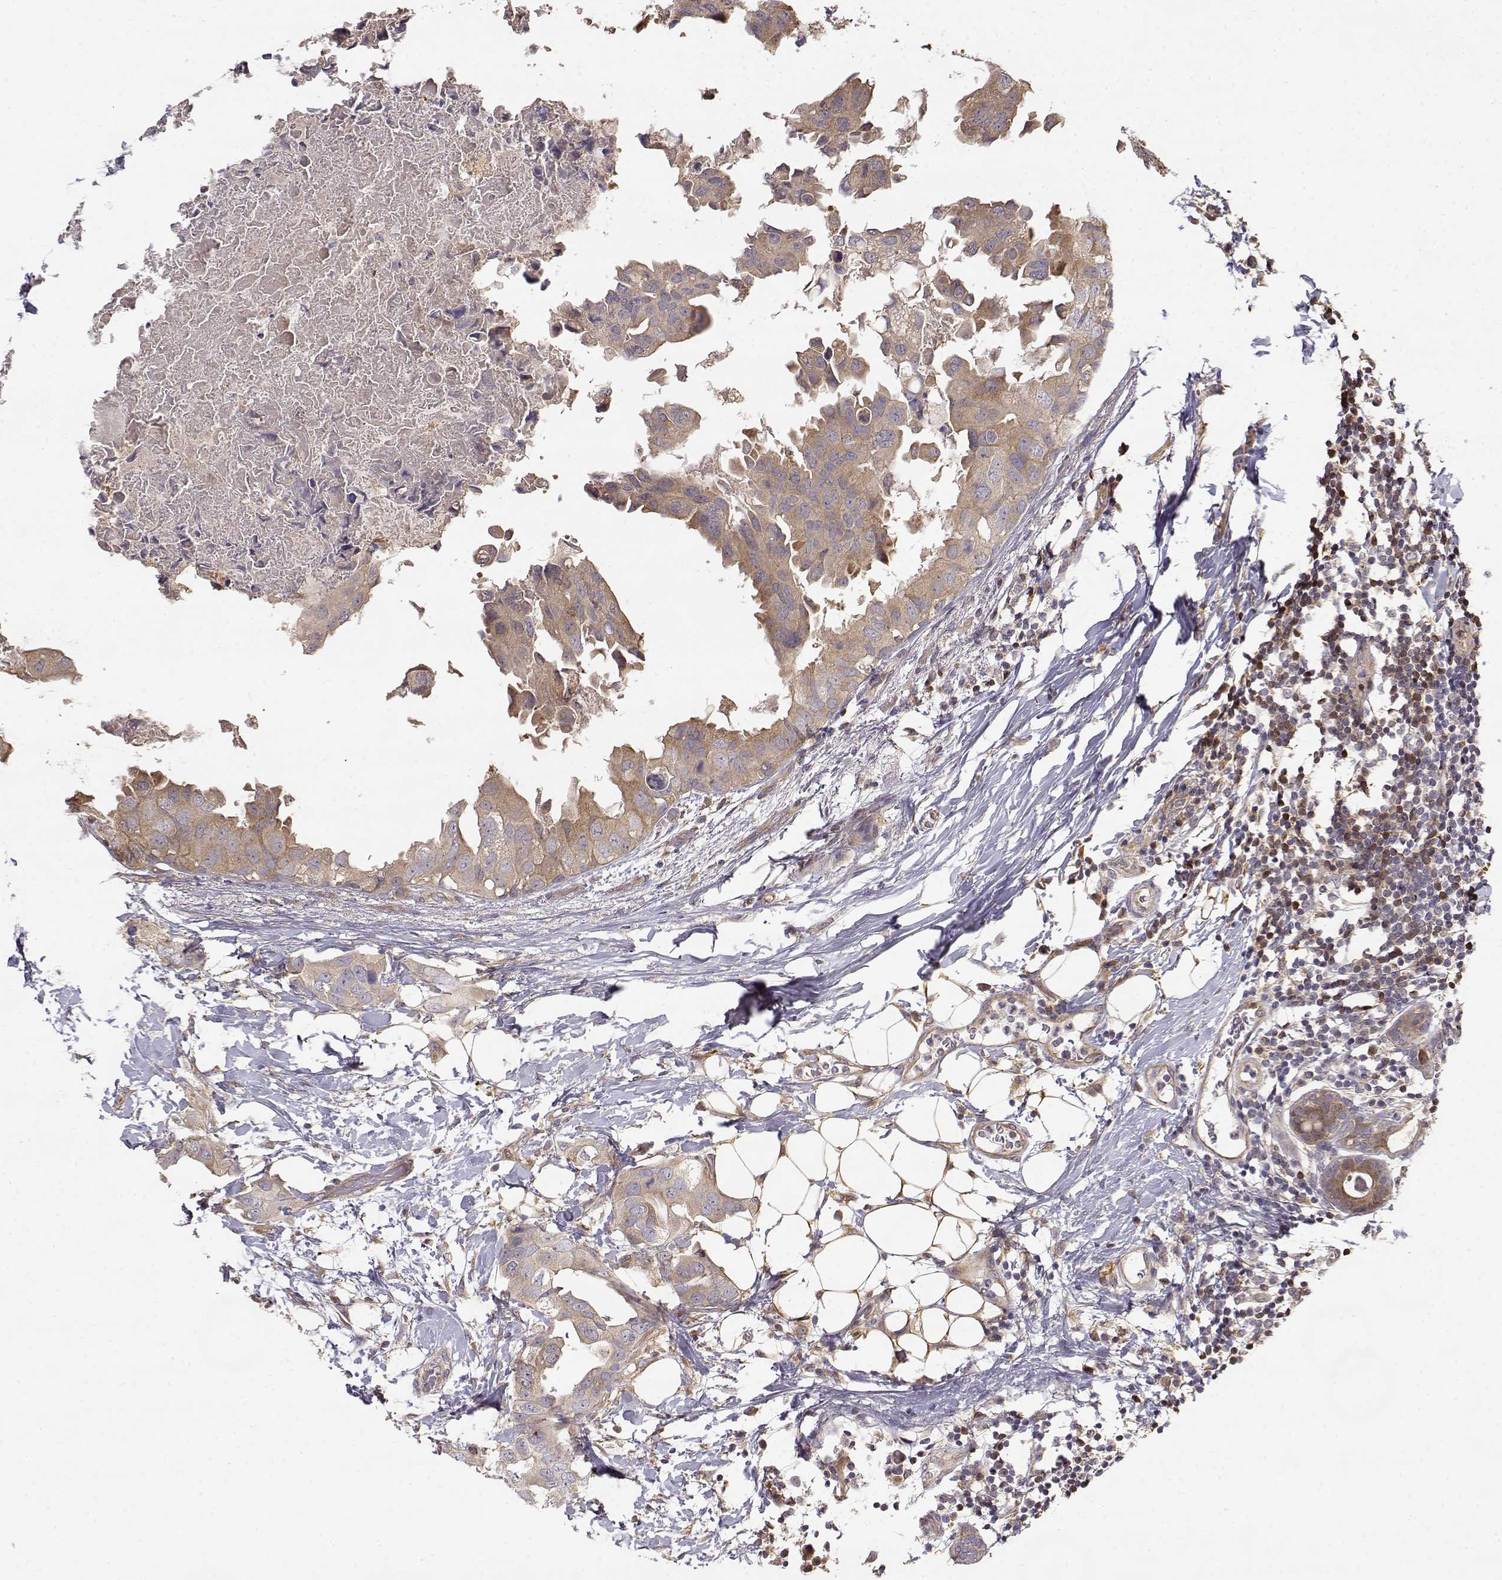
{"staining": {"intensity": "weak", "quantity": ">75%", "location": "cytoplasmic/membranous"}, "tissue": "breast cancer", "cell_type": "Tumor cells", "image_type": "cancer", "snomed": [{"axis": "morphology", "description": "Normal tissue, NOS"}, {"axis": "morphology", "description": "Duct carcinoma"}, {"axis": "topography", "description": "Breast"}], "caption": "Tumor cells show low levels of weak cytoplasmic/membranous positivity in about >75% of cells in human breast cancer.", "gene": "CRIM1", "patient": {"sex": "female", "age": 40}}